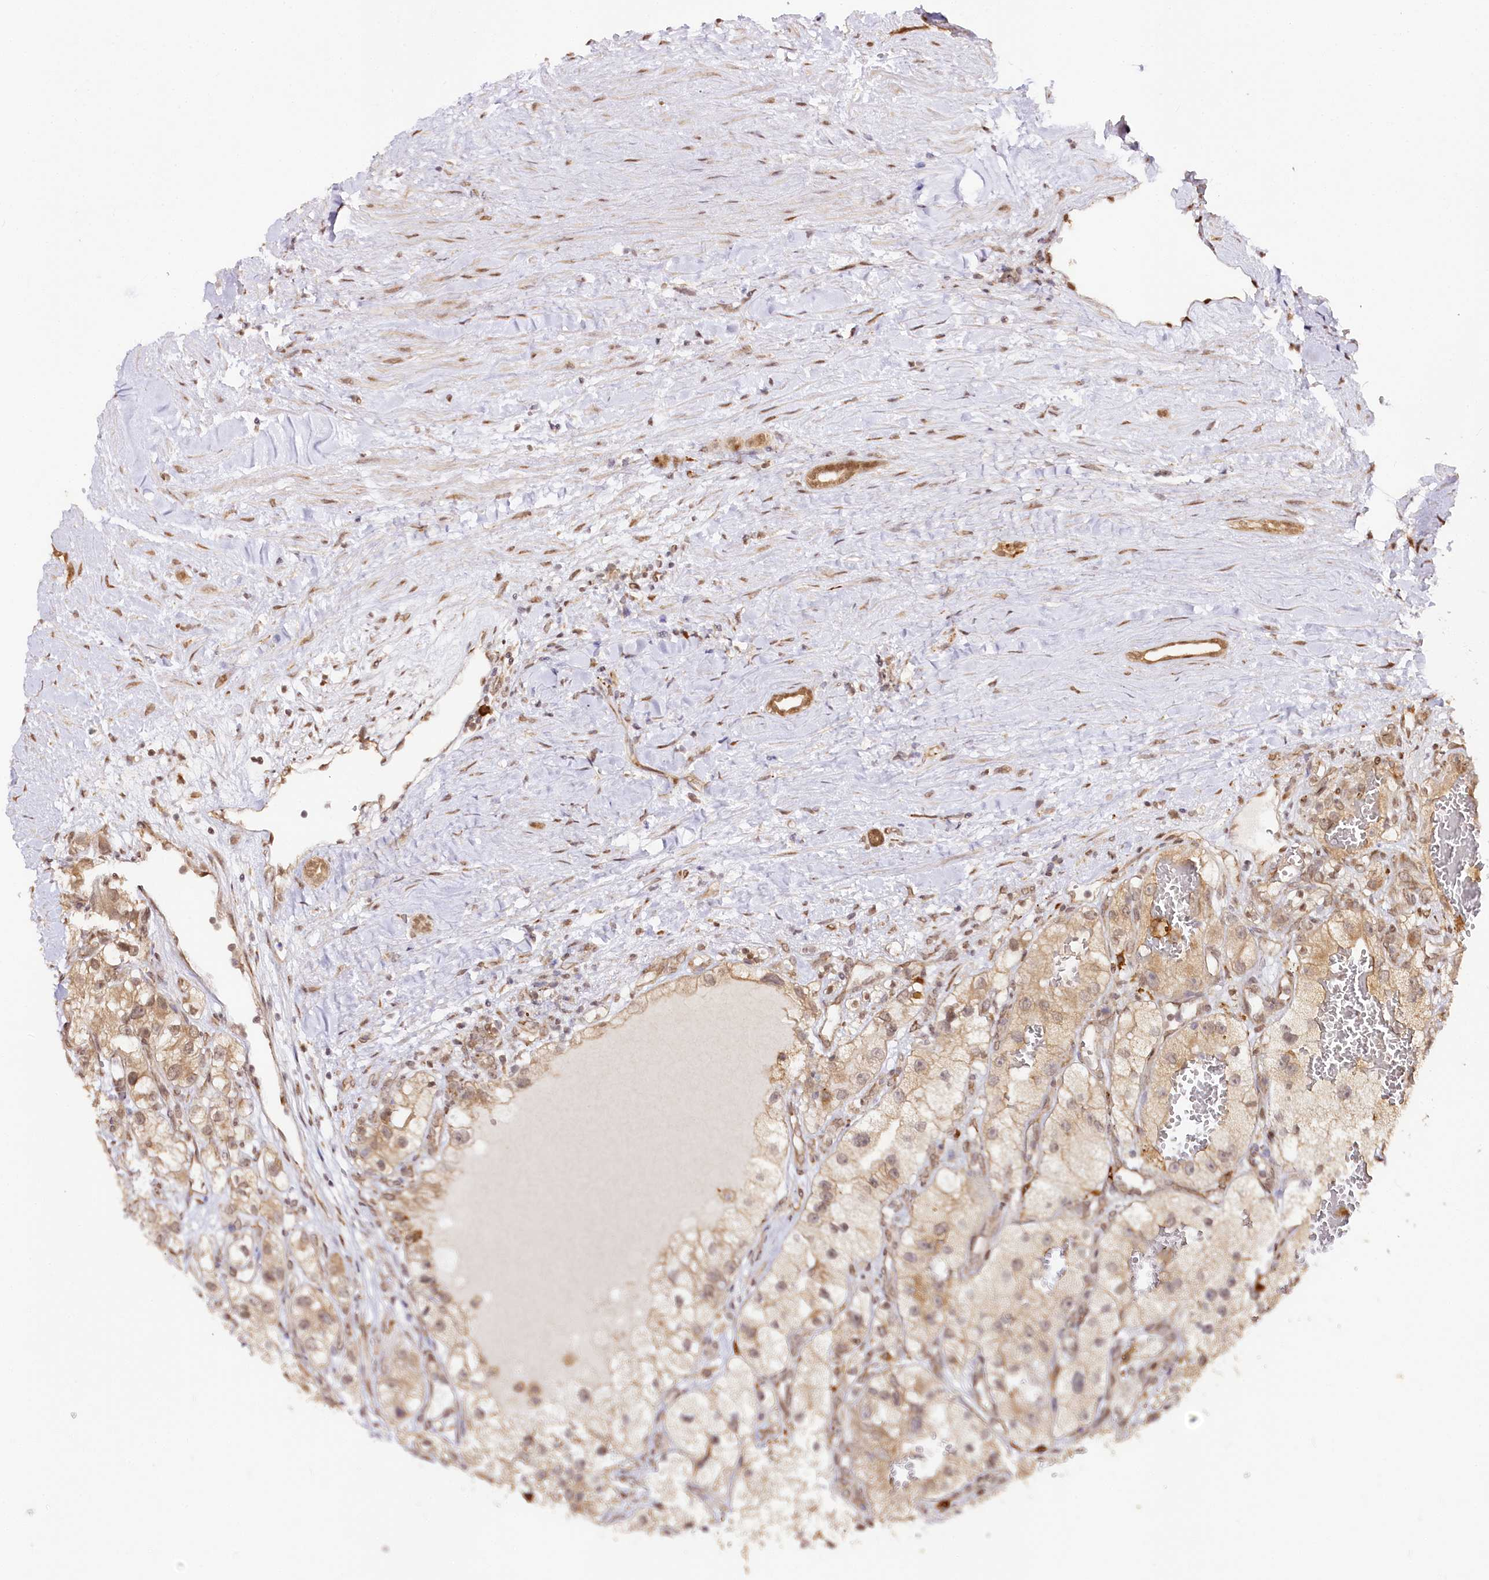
{"staining": {"intensity": "moderate", "quantity": ">75%", "location": "cytoplasmic/membranous,nuclear"}, "tissue": "renal cancer", "cell_type": "Tumor cells", "image_type": "cancer", "snomed": [{"axis": "morphology", "description": "Adenocarcinoma, NOS"}, {"axis": "topography", "description": "Kidney"}], "caption": "IHC (DAB (3,3'-diaminobenzidine)) staining of renal cancer demonstrates moderate cytoplasmic/membranous and nuclear protein staining in approximately >75% of tumor cells. (DAB (3,3'-diaminobenzidine) IHC, brown staining for protein, blue staining for nuclei).", "gene": "ENSG00000144785", "patient": {"sex": "female", "age": 57}}